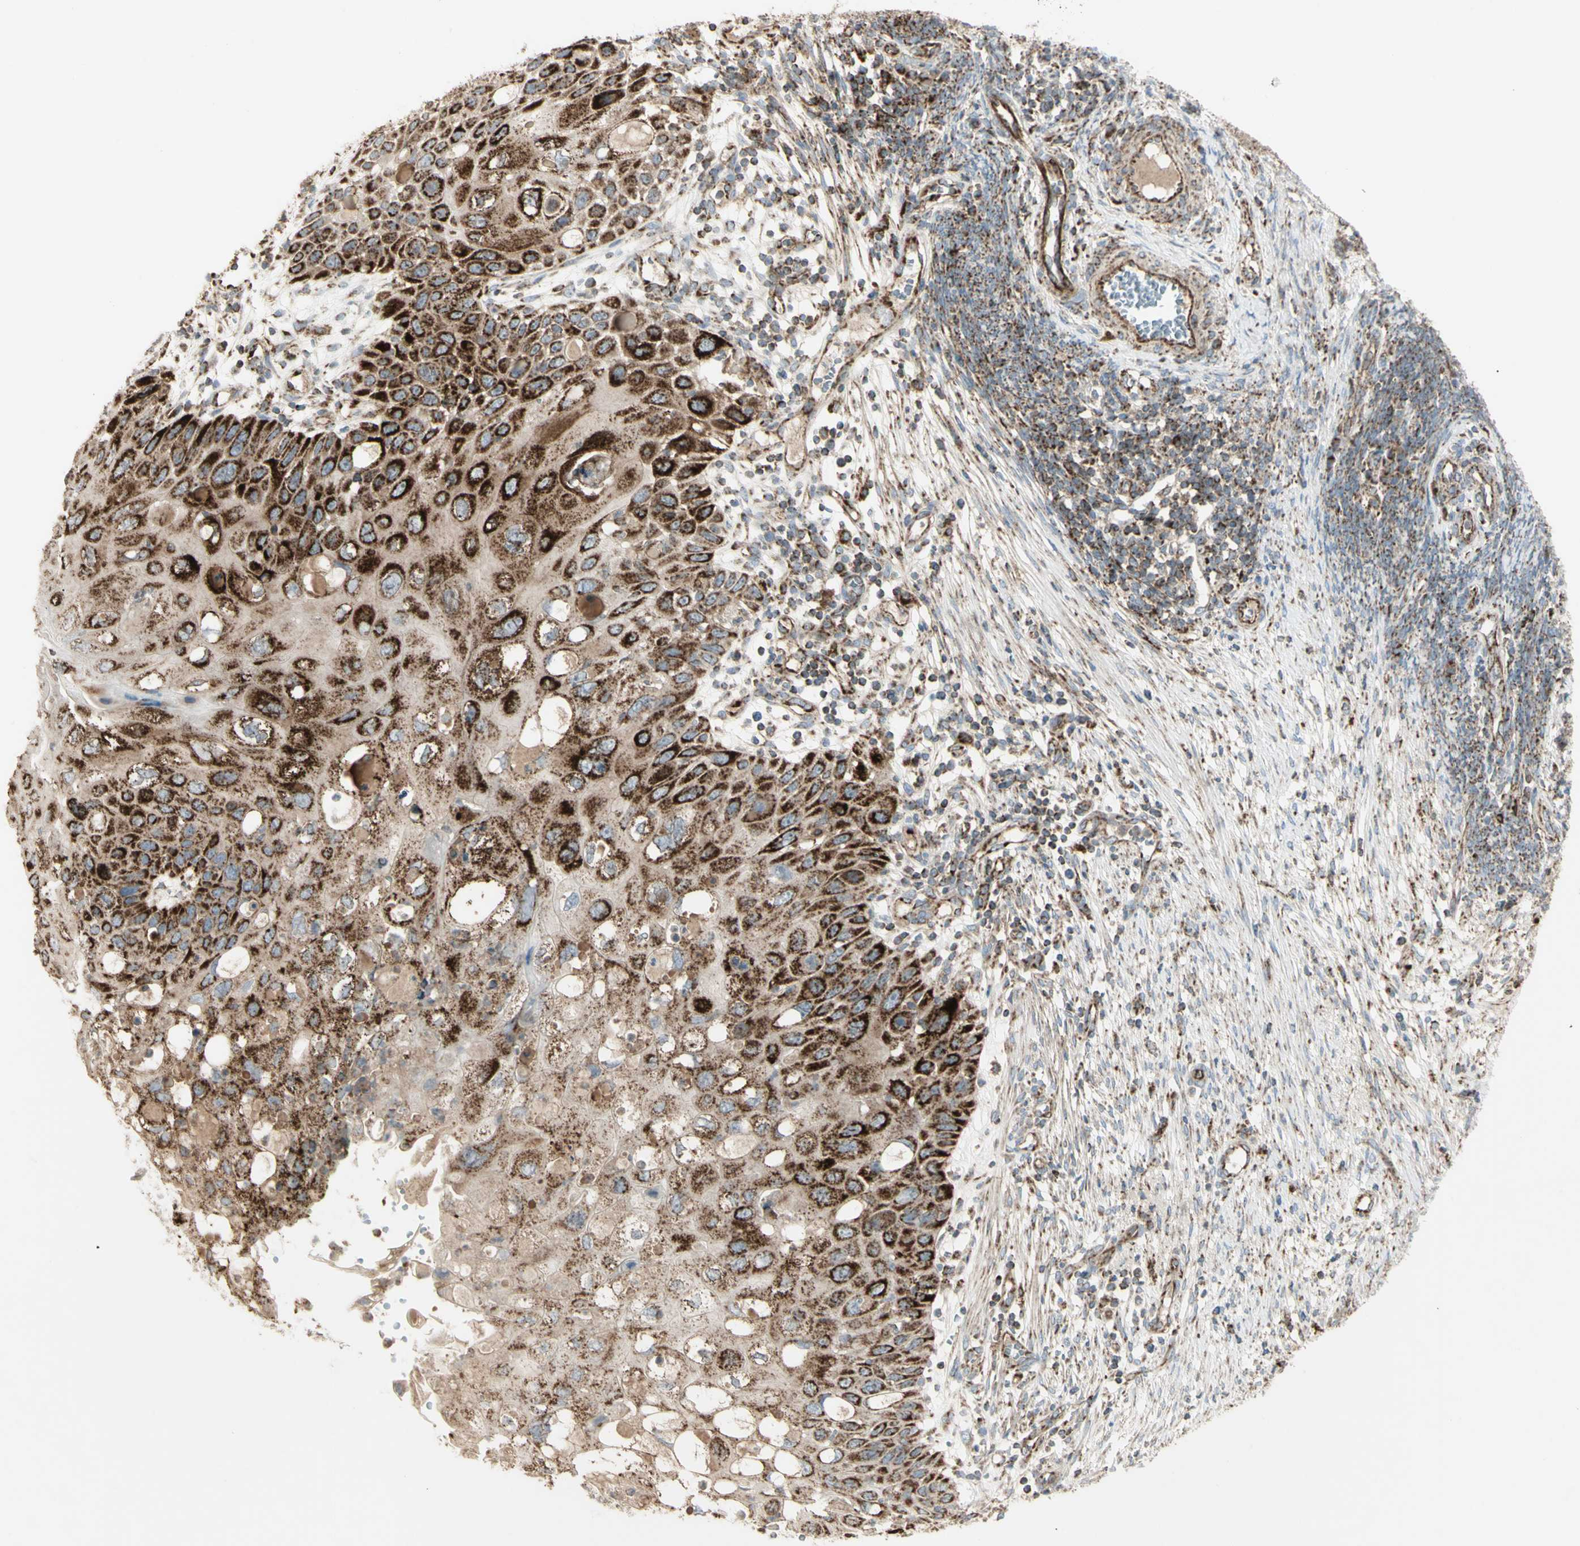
{"staining": {"intensity": "strong", "quantity": ">75%", "location": "cytoplasmic/membranous"}, "tissue": "cervical cancer", "cell_type": "Tumor cells", "image_type": "cancer", "snomed": [{"axis": "morphology", "description": "Squamous cell carcinoma, NOS"}, {"axis": "topography", "description": "Cervix"}], "caption": "Protein expression by IHC displays strong cytoplasmic/membranous staining in approximately >75% of tumor cells in cervical cancer (squamous cell carcinoma). The staining was performed using DAB, with brown indicating positive protein expression. Nuclei are stained blue with hematoxylin.", "gene": "CYB5R1", "patient": {"sex": "female", "age": 70}}